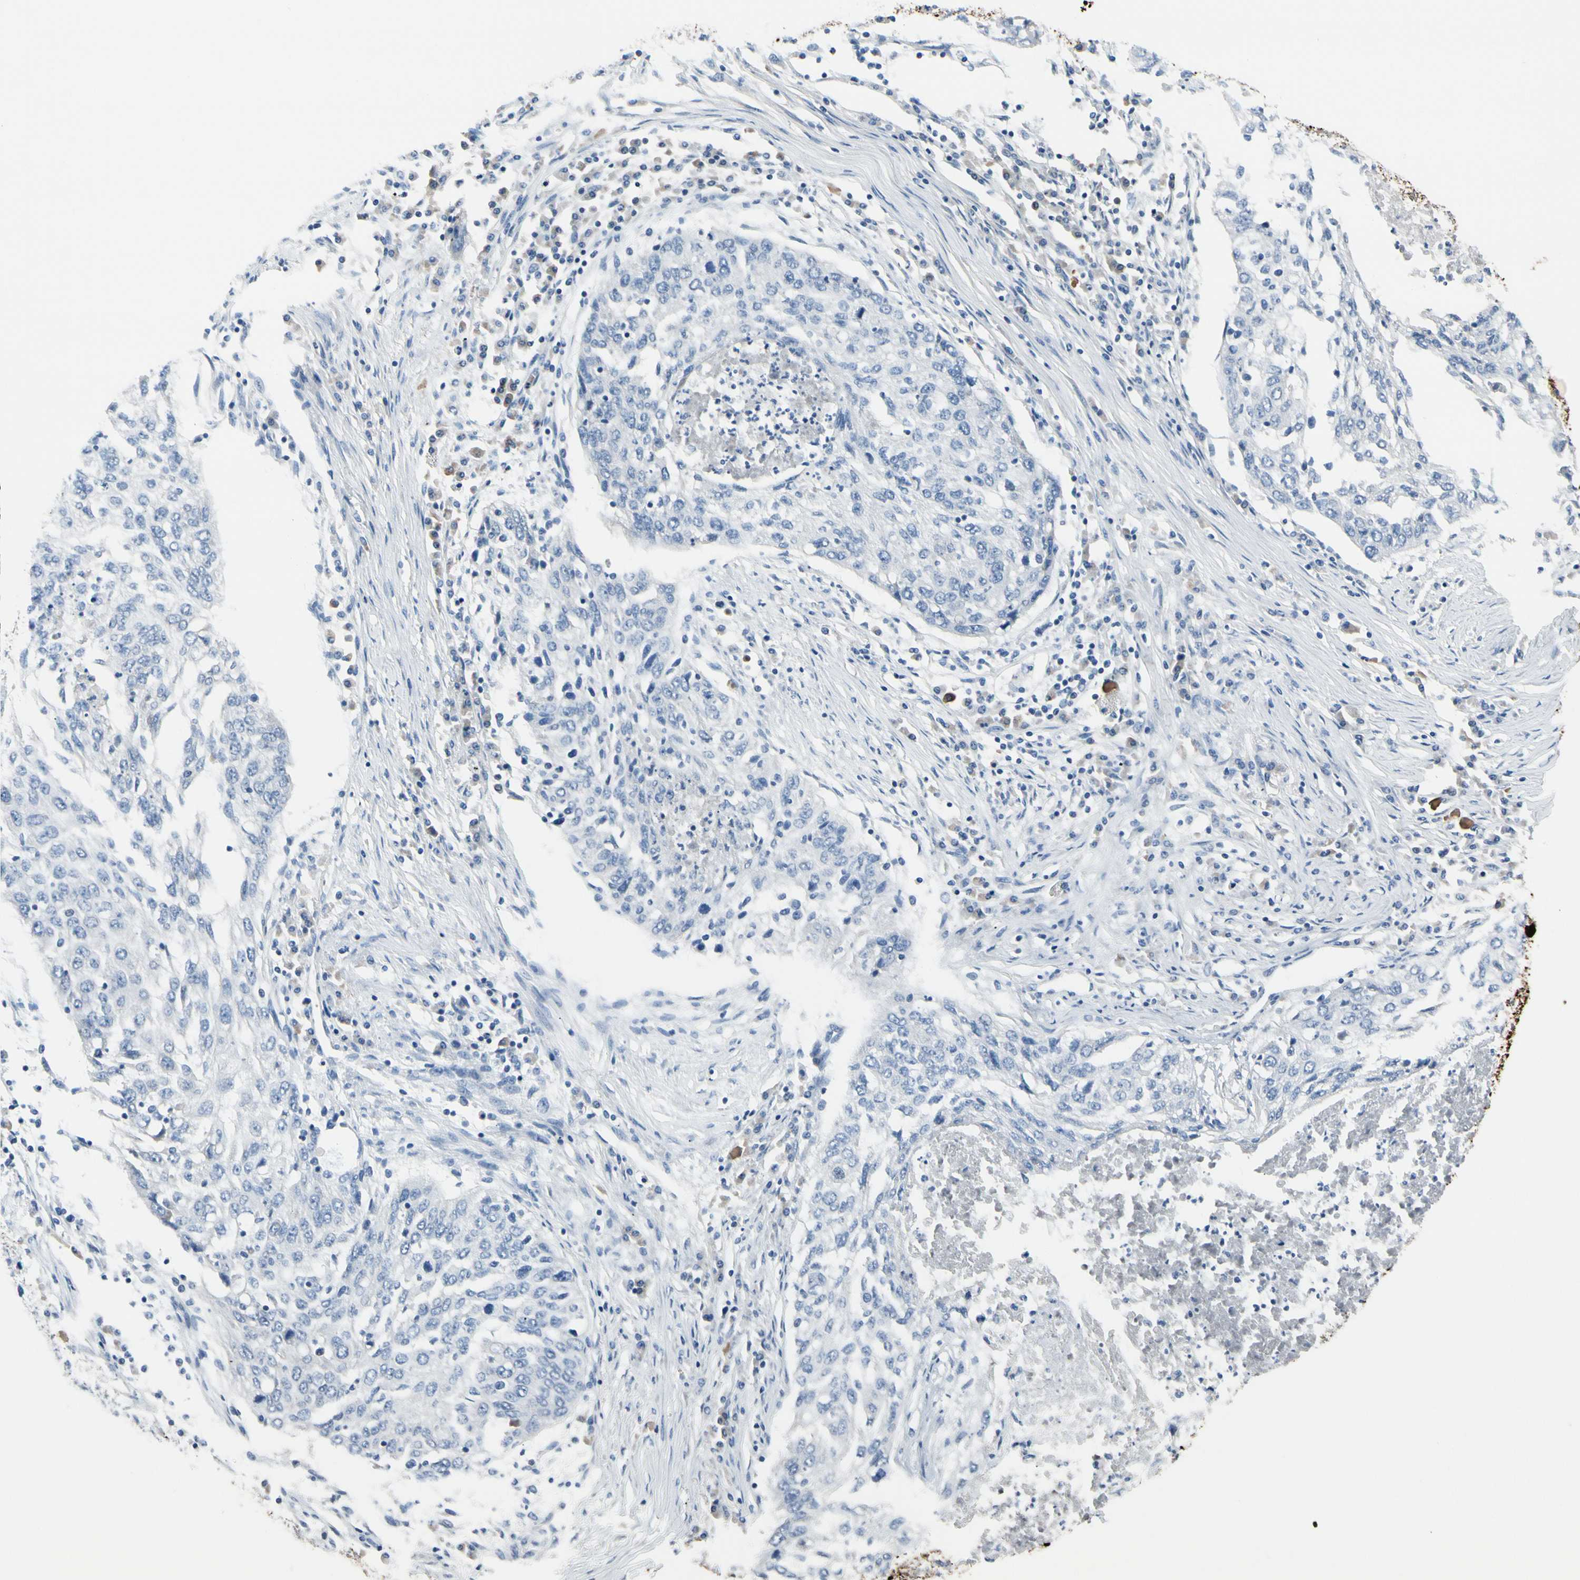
{"staining": {"intensity": "negative", "quantity": "none", "location": "none"}, "tissue": "lung cancer", "cell_type": "Tumor cells", "image_type": "cancer", "snomed": [{"axis": "morphology", "description": "Squamous cell carcinoma, NOS"}, {"axis": "topography", "description": "Lung"}], "caption": "The image shows no significant positivity in tumor cells of lung squamous cell carcinoma.", "gene": "MUC5B", "patient": {"sex": "female", "age": 63}}